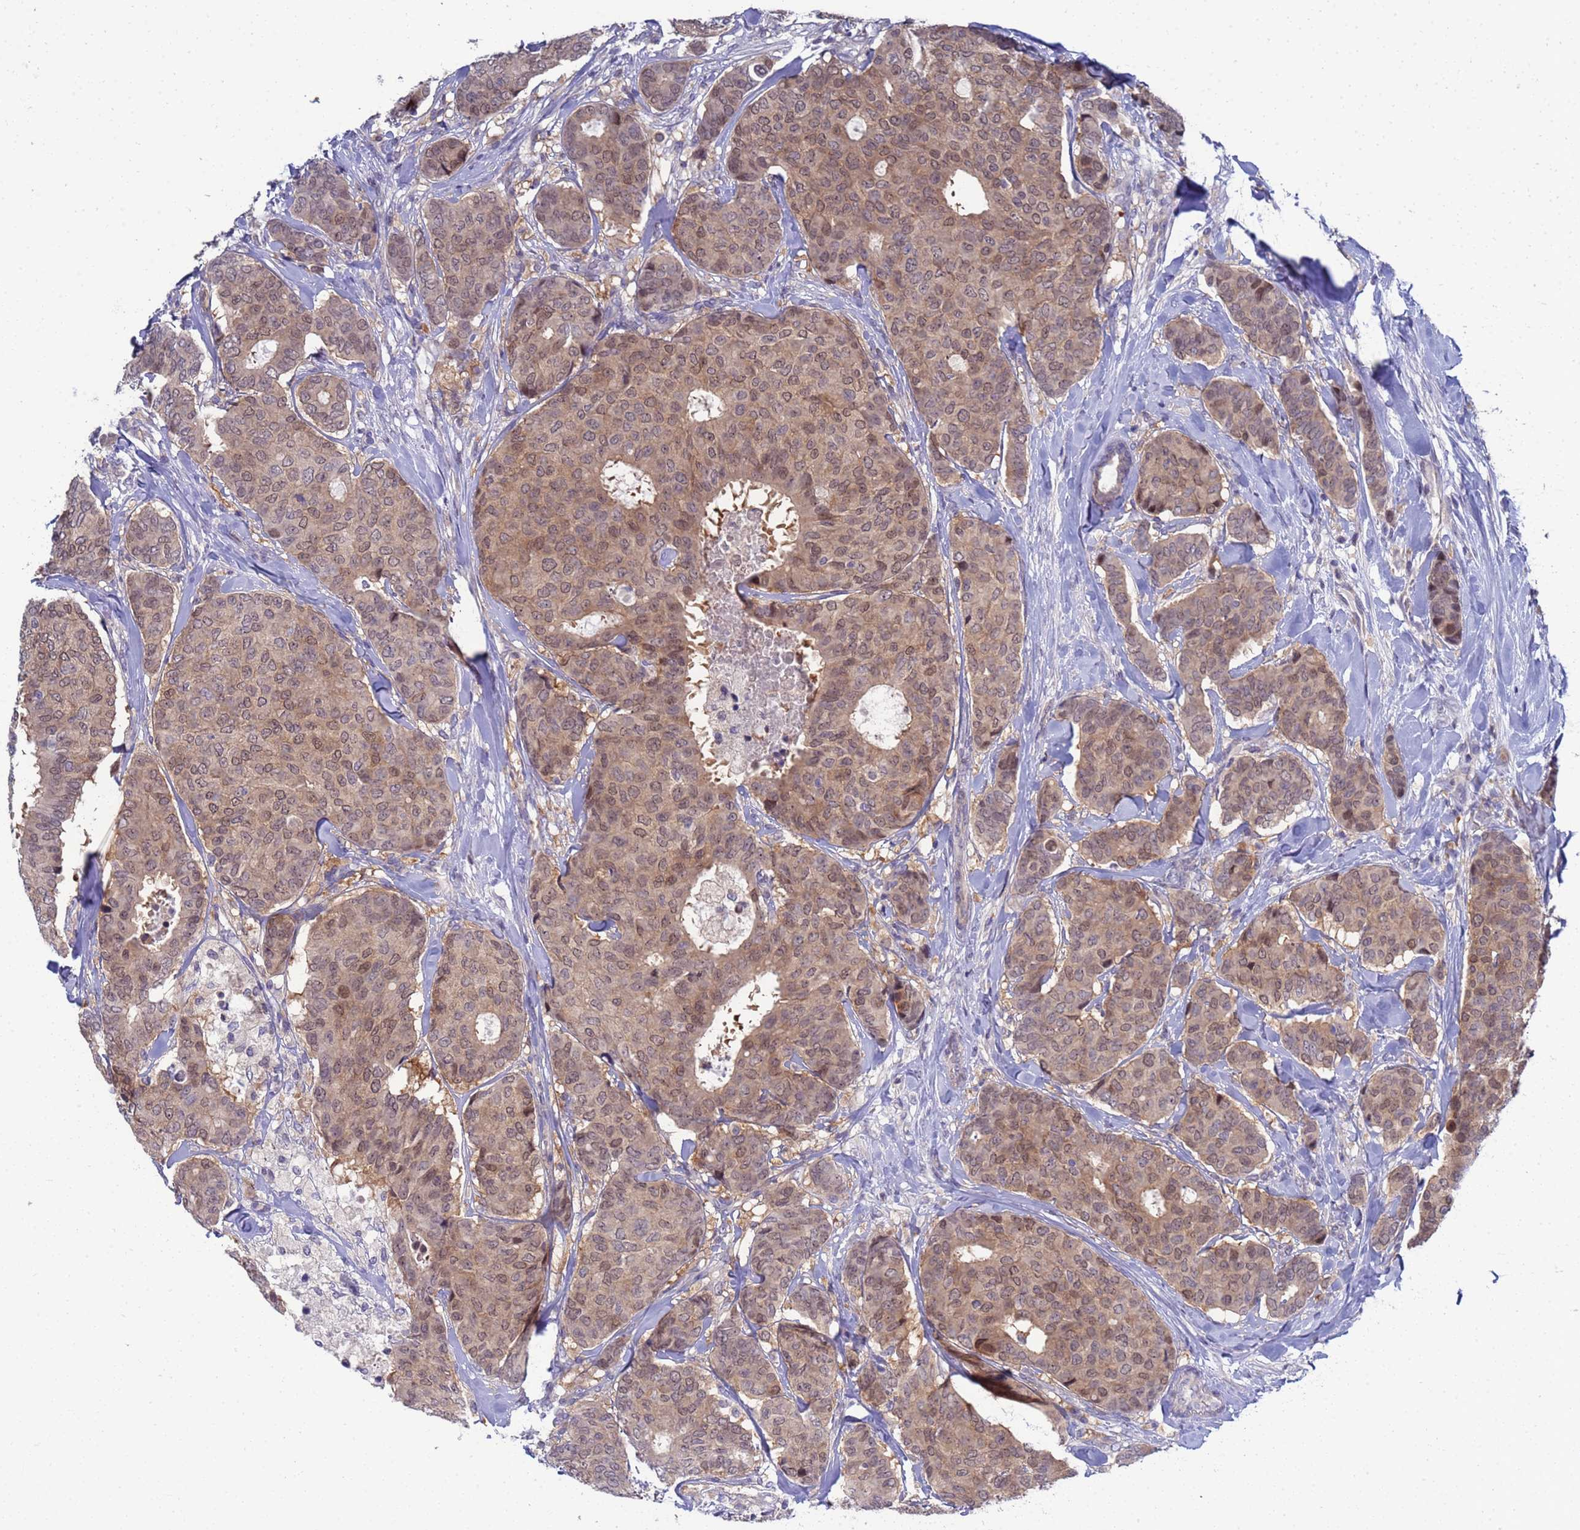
{"staining": {"intensity": "moderate", "quantity": ">75%", "location": "cytoplasmic/membranous,nuclear"}, "tissue": "breast cancer", "cell_type": "Tumor cells", "image_type": "cancer", "snomed": [{"axis": "morphology", "description": "Duct carcinoma"}, {"axis": "topography", "description": "Breast"}], "caption": "Tumor cells demonstrate medium levels of moderate cytoplasmic/membranous and nuclear positivity in approximately >75% of cells in breast invasive ductal carcinoma.", "gene": "ENOSF1", "patient": {"sex": "female", "age": 75}}